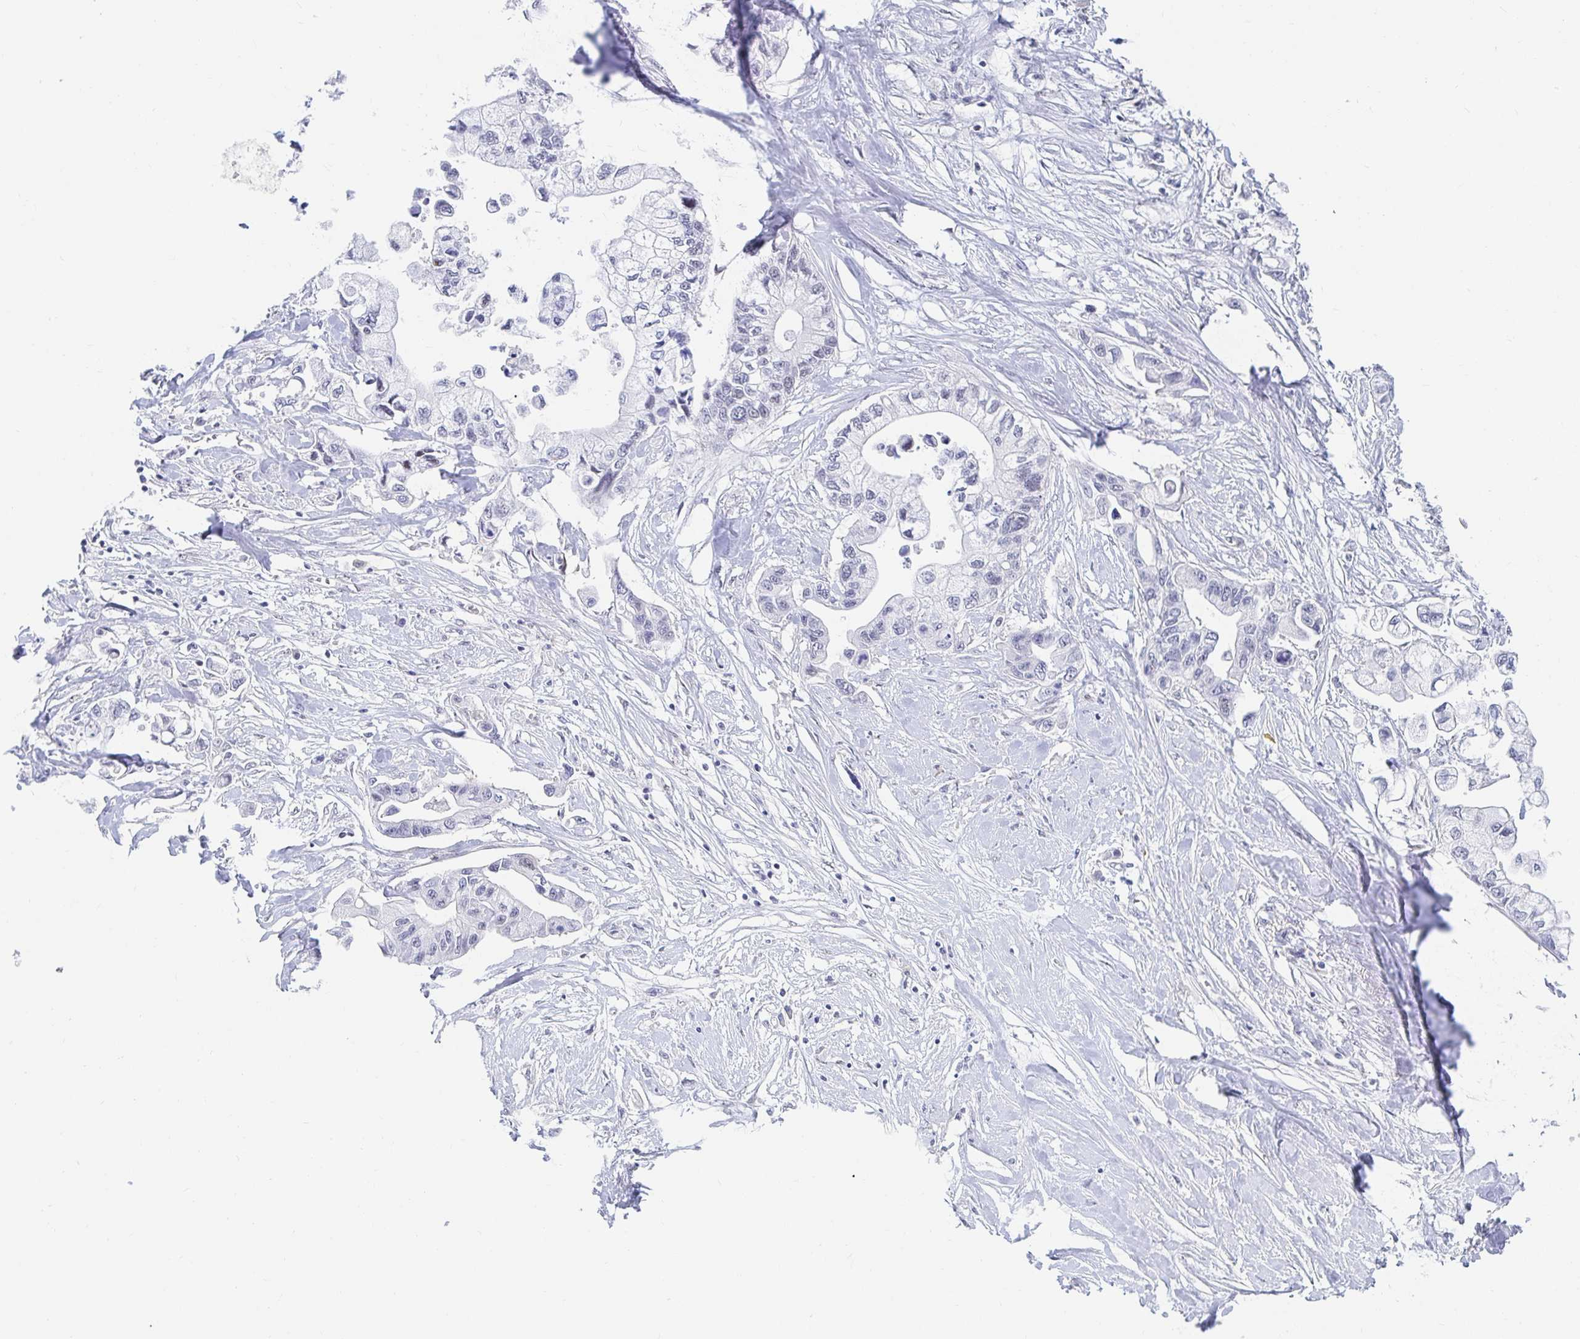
{"staining": {"intensity": "negative", "quantity": "none", "location": "none"}, "tissue": "pancreatic cancer", "cell_type": "Tumor cells", "image_type": "cancer", "snomed": [{"axis": "morphology", "description": "Adenocarcinoma, NOS"}, {"axis": "topography", "description": "Pancreas"}], "caption": "An image of adenocarcinoma (pancreatic) stained for a protein shows no brown staining in tumor cells.", "gene": "COL28A1", "patient": {"sex": "male", "age": 61}}